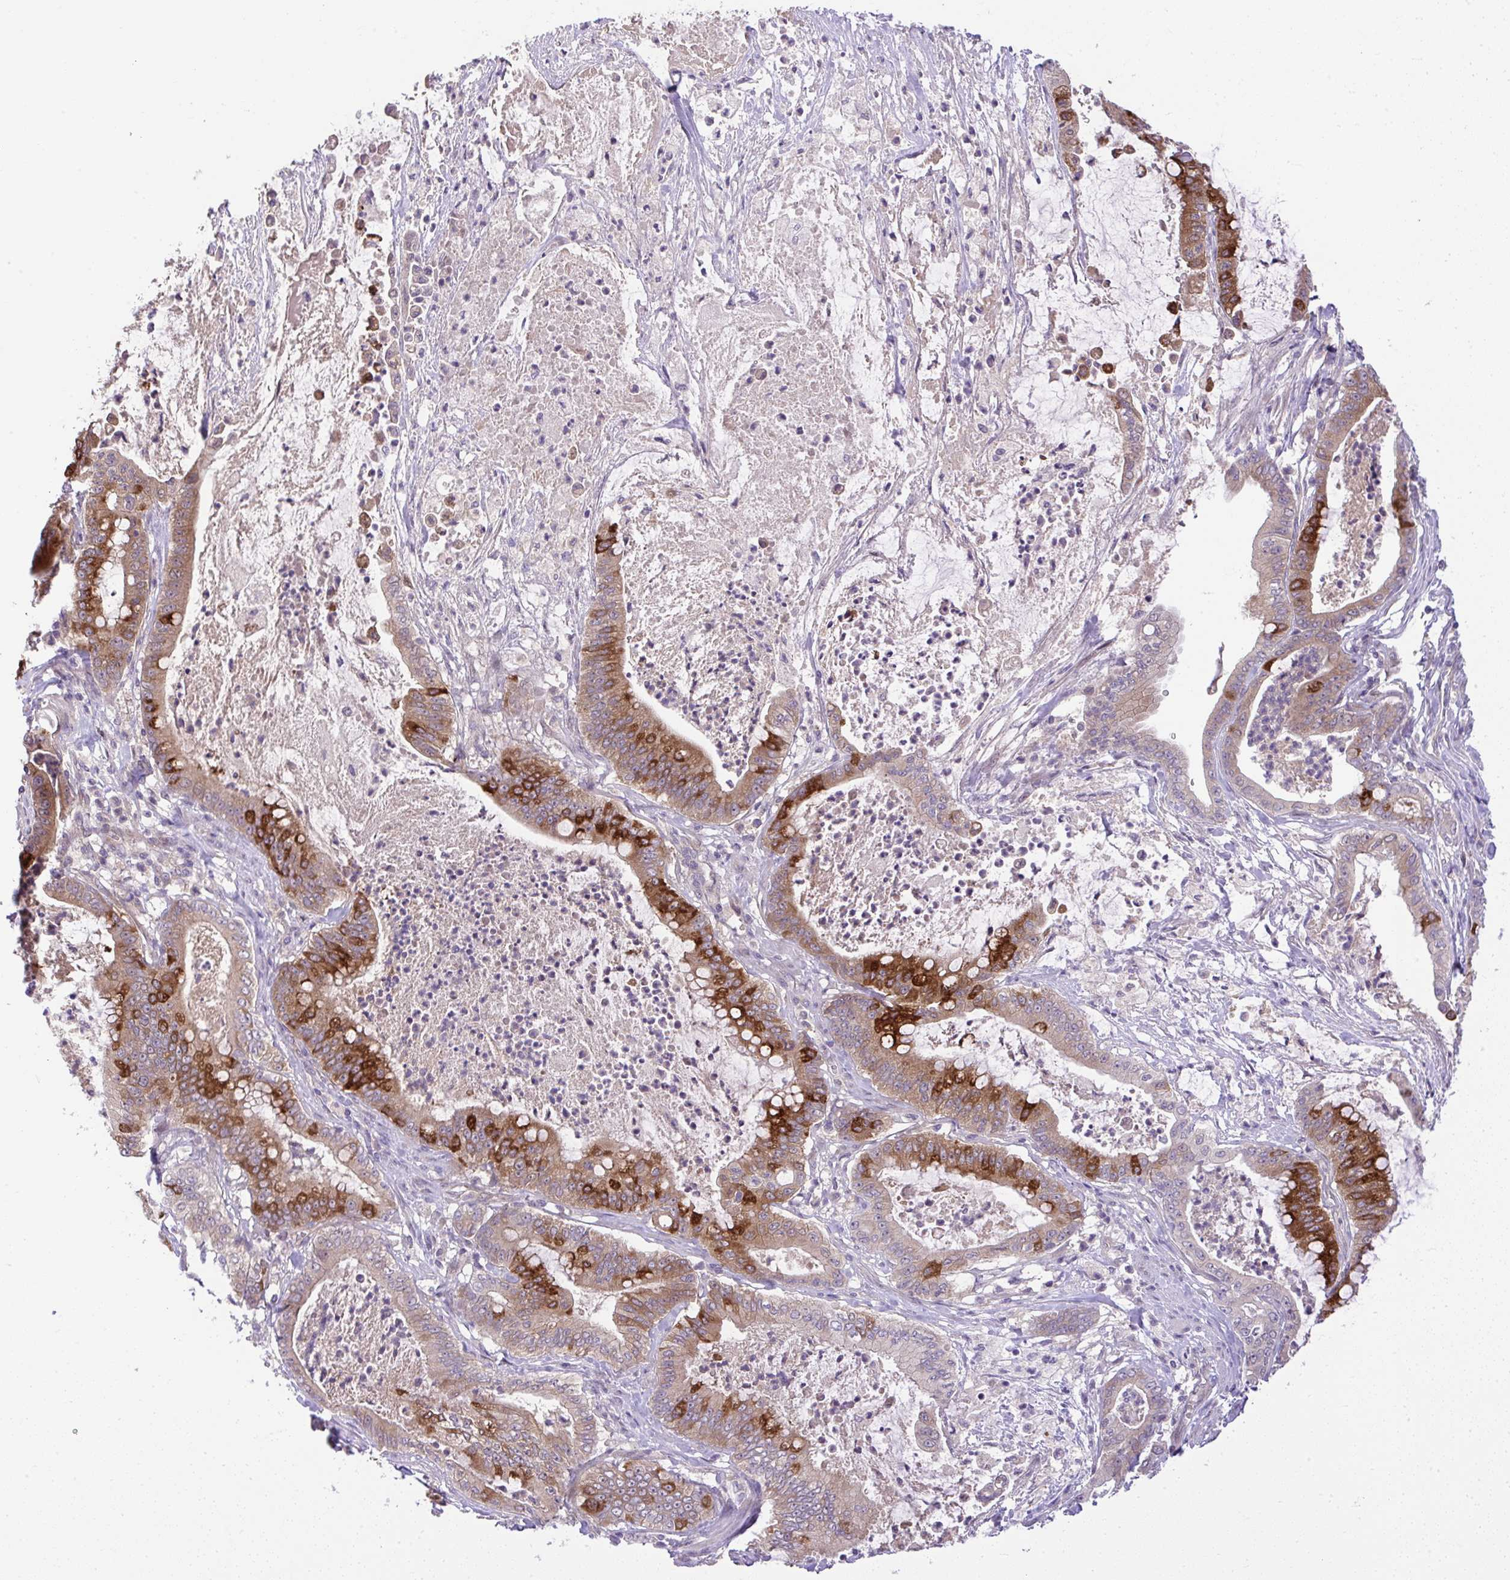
{"staining": {"intensity": "strong", "quantity": "25%-75%", "location": "cytoplasmic/membranous"}, "tissue": "pancreatic cancer", "cell_type": "Tumor cells", "image_type": "cancer", "snomed": [{"axis": "morphology", "description": "Adenocarcinoma, NOS"}, {"axis": "topography", "description": "Pancreas"}], "caption": "Pancreatic cancer tissue shows strong cytoplasmic/membranous staining in about 25%-75% of tumor cells", "gene": "CHIA", "patient": {"sex": "male", "age": 71}}